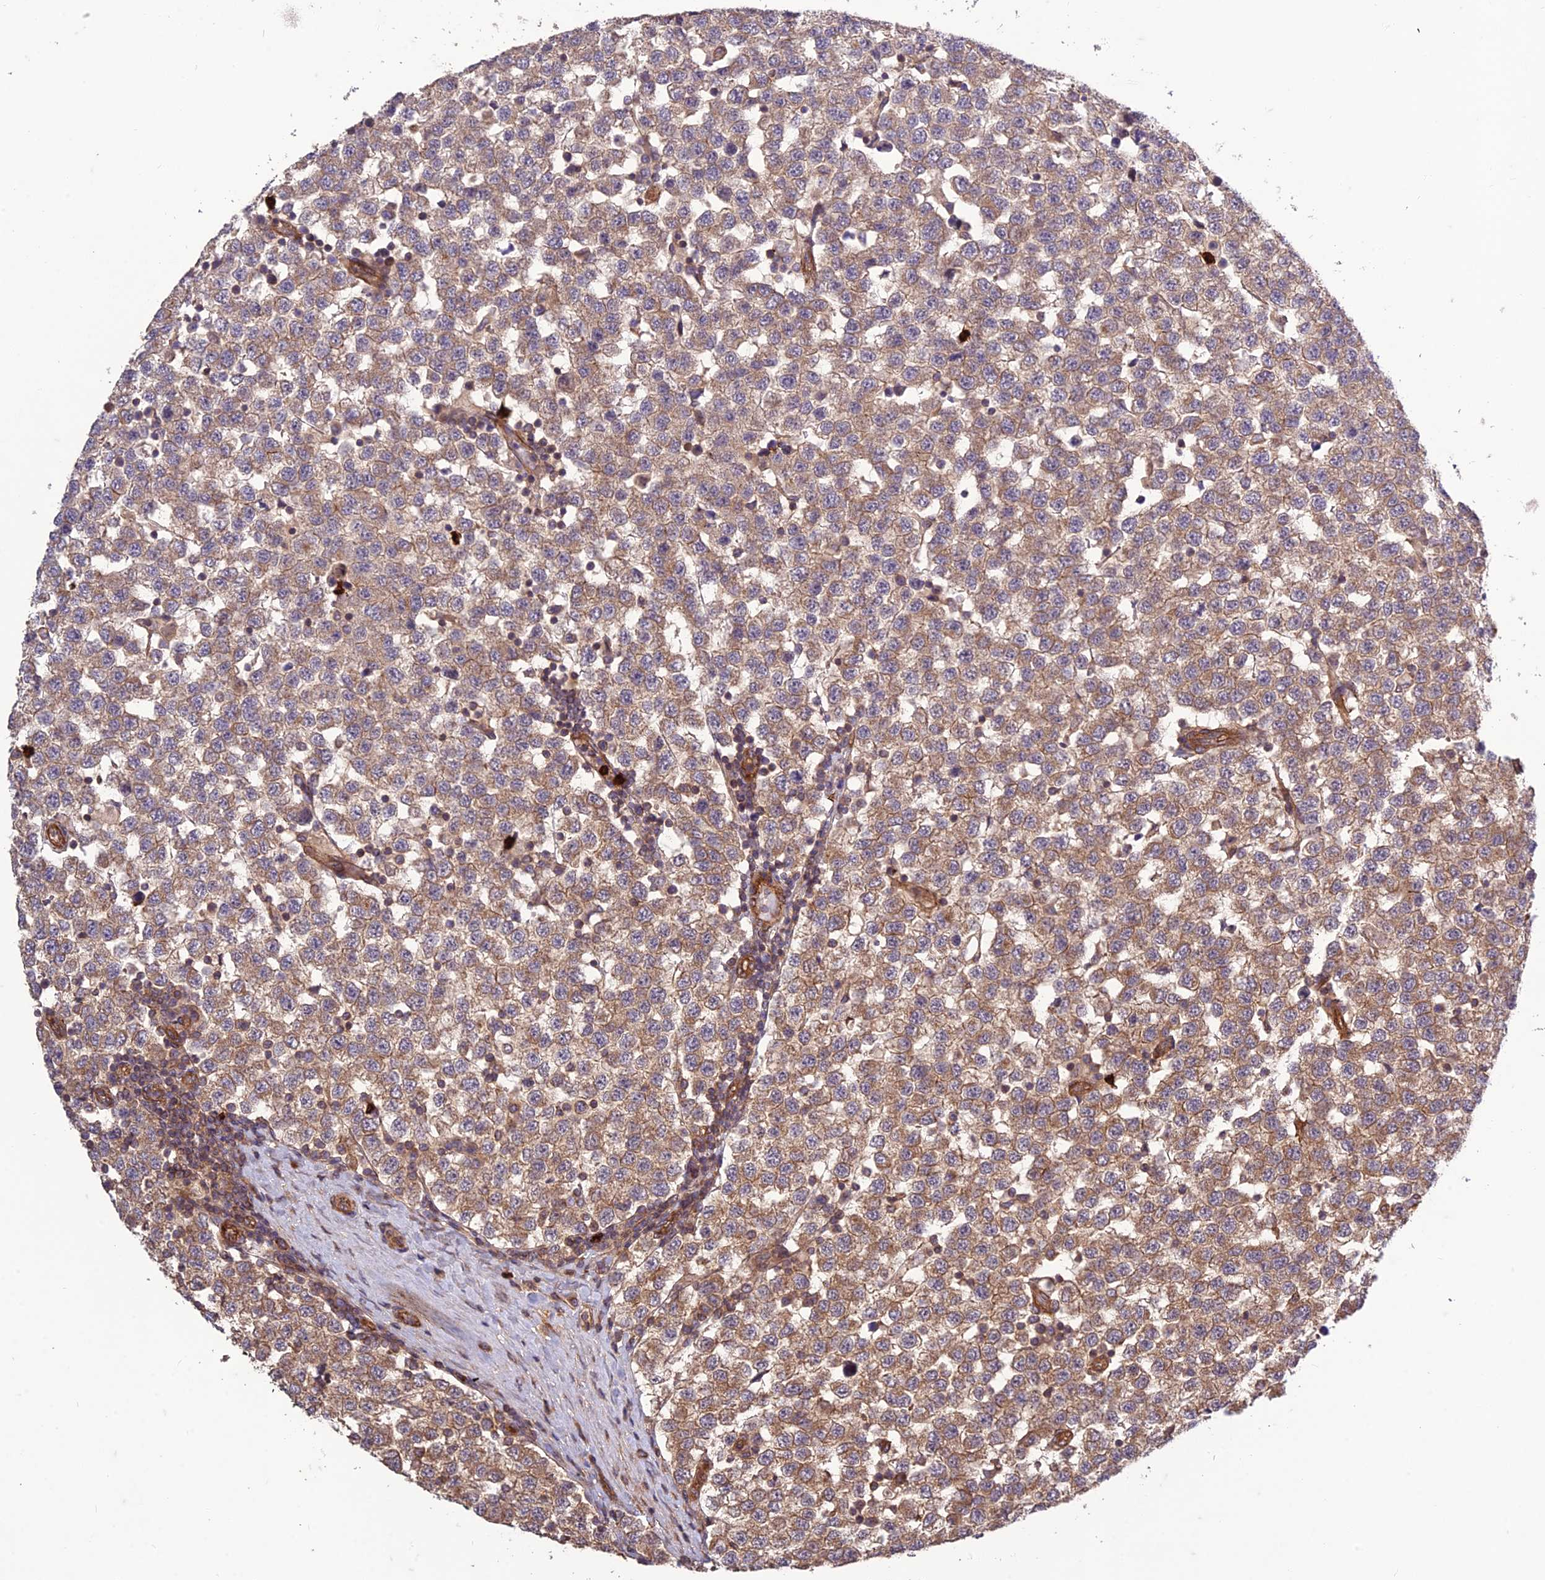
{"staining": {"intensity": "moderate", "quantity": ">75%", "location": "cytoplasmic/membranous"}, "tissue": "testis cancer", "cell_type": "Tumor cells", "image_type": "cancer", "snomed": [{"axis": "morphology", "description": "Seminoma, NOS"}, {"axis": "topography", "description": "Testis"}], "caption": "Protein expression analysis of testis cancer reveals moderate cytoplasmic/membranous staining in about >75% of tumor cells.", "gene": "TMEM131L", "patient": {"sex": "male", "age": 34}}